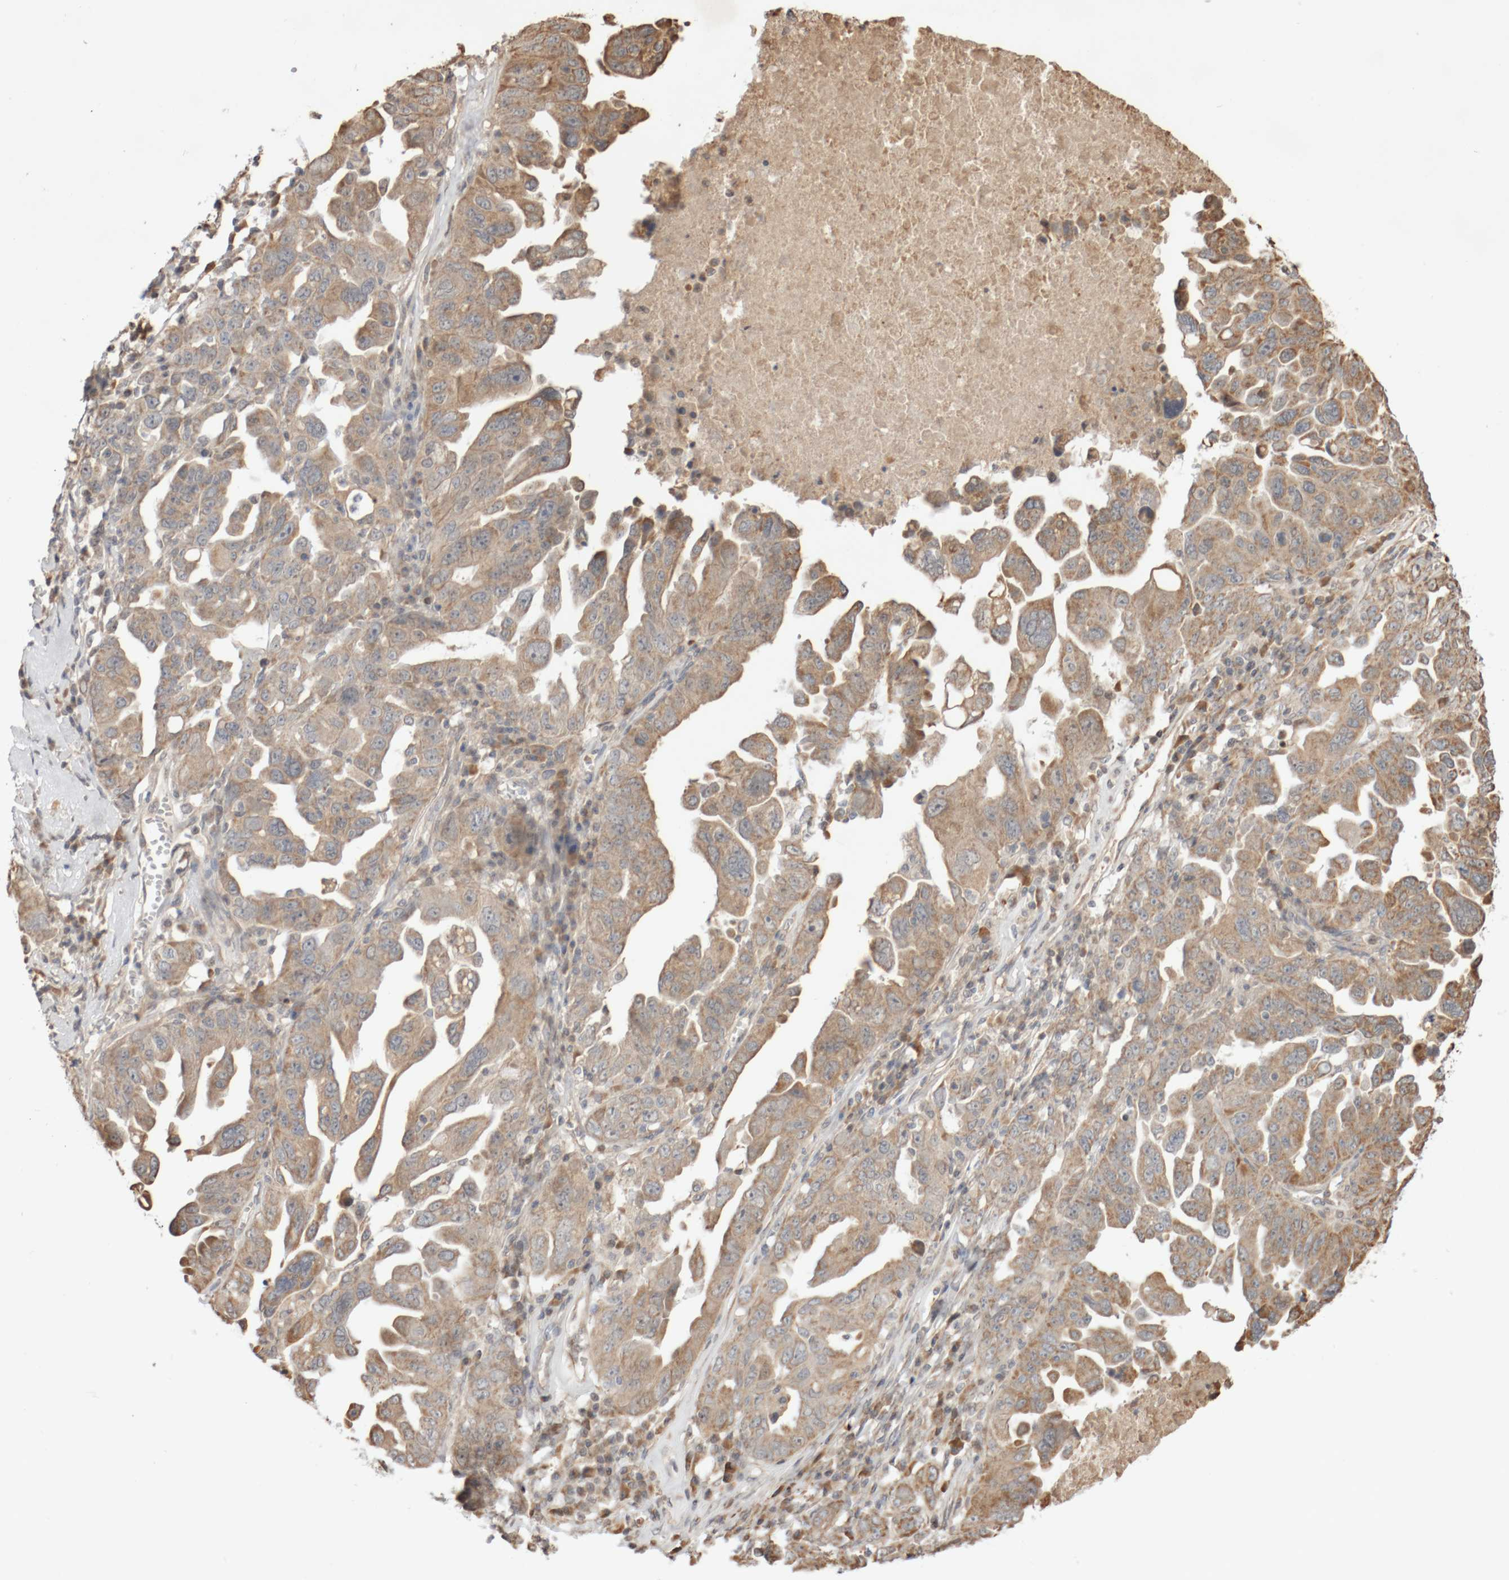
{"staining": {"intensity": "moderate", "quantity": ">75%", "location": "cytoplasmic/membranous"}, "tissue": "ovarian cancer", "cell_type": "Tumor cells", "image_type": "cancer", "snomed": [{"axis": "morphology", "description": "Carcinoma, endometroid"}, {"axis": "topography", "description": "Ovary"}], "caption": "Immunohistochemistry image of human ovarian endometroid carcinoma stained for a protein (brown), which reveals medium levels of moderate cytoplasmic/membranous staining in approximately >75% of tumor cells.", "gene": "DPH7", "patient": {"sex": "female", "age": 62}}